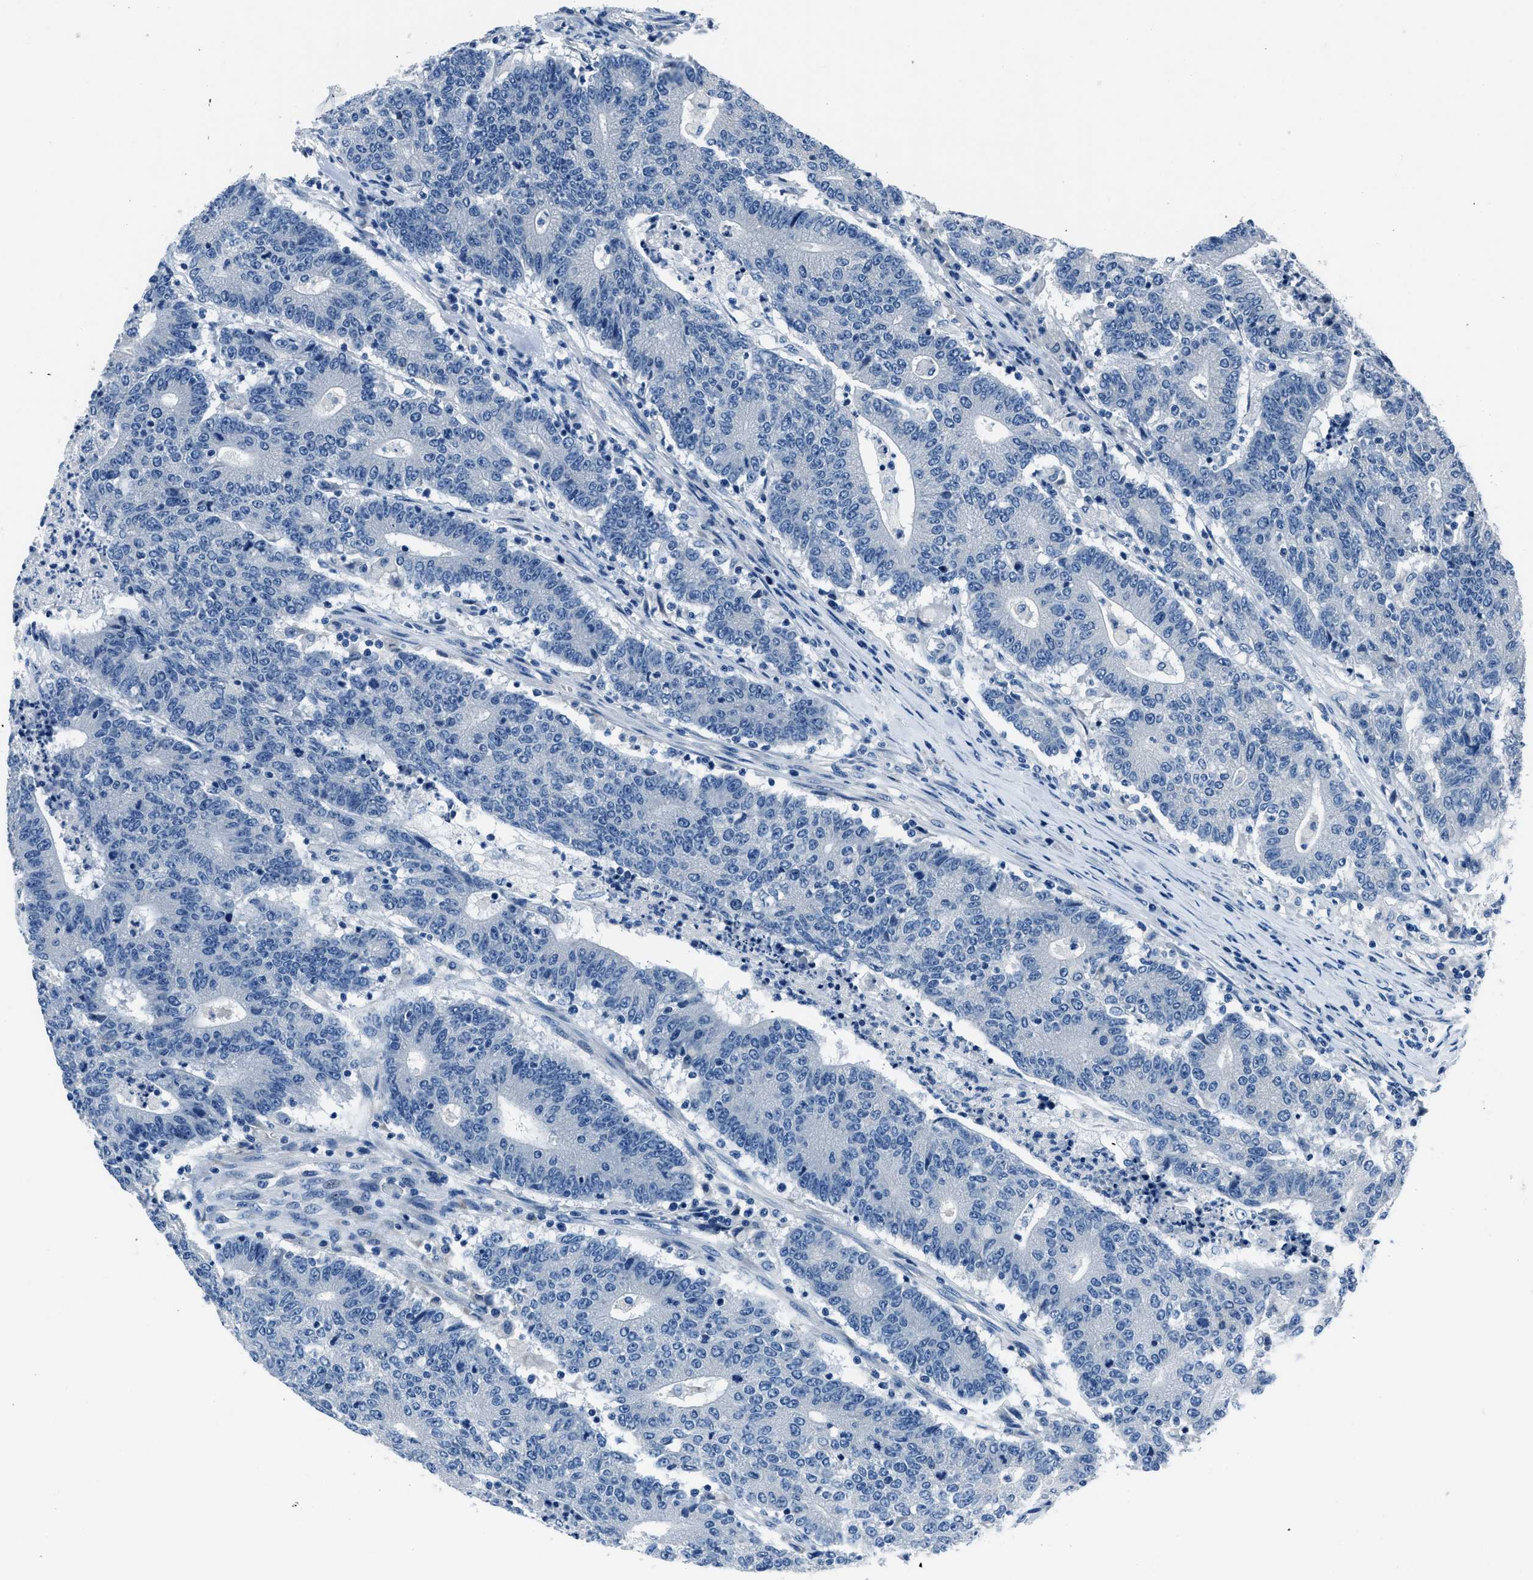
{"staining": {"intensity": "negative", "quantity": "none", "location": "none"}, "tissue": "colorectal cancer", "cell_type": "Tumor cells", "image_type": "cancer", "snomed": [{"axis": "morphology", "description": "Normal tissue, NOS"}, {"axis": "morphology", "description": "Adenocarcinoma, NOS"}, {"axis": "topography", "description": "Colon"}], "caption": "This micrograph is of colorectal cancer stained with immunohistochemistry (IHC) to label a protein in brown with the nuclei are counter-stained blue. There is no positivity in tumor cells.", "gene": "GJA3", "patient": {"sex": "female", "age": 75}}